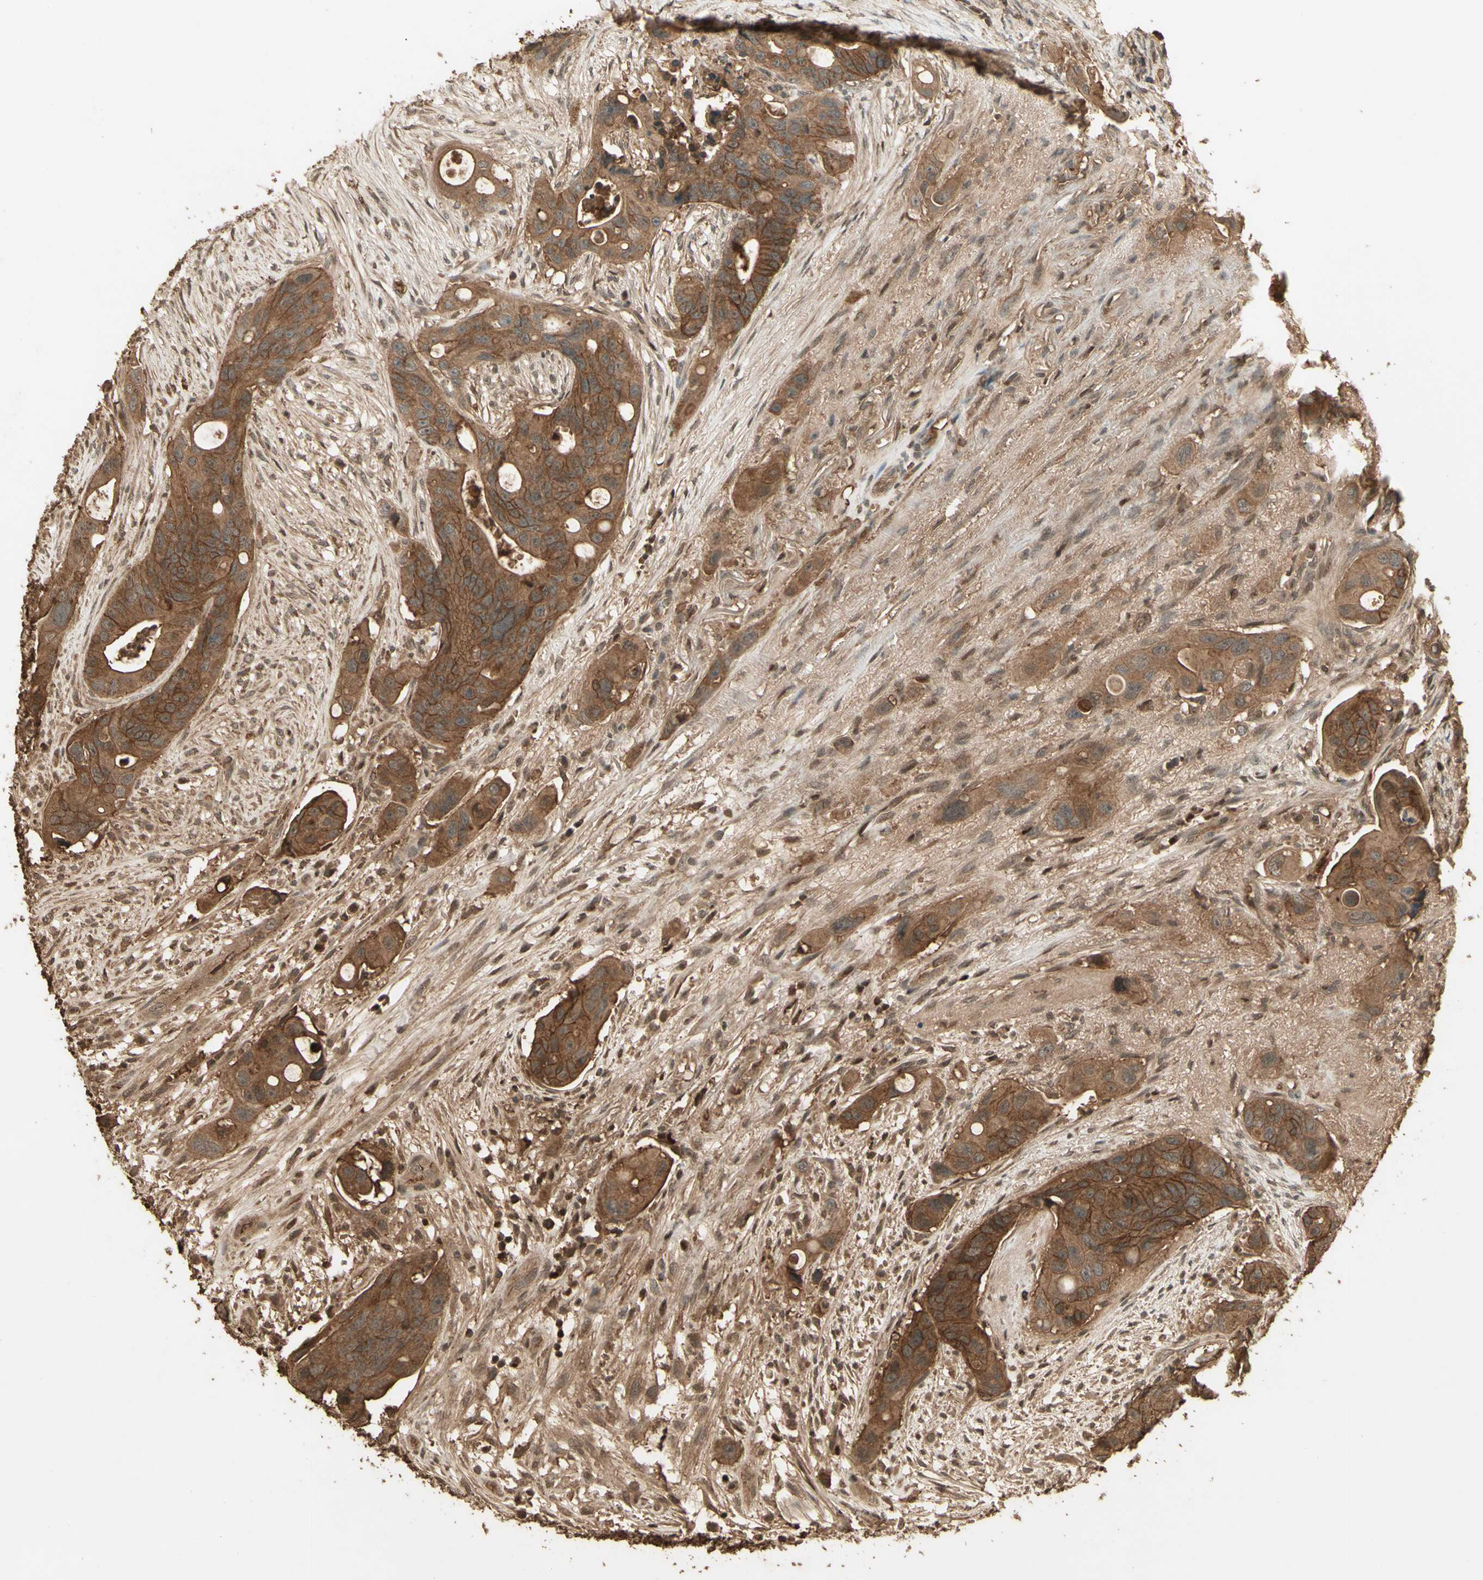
{"staining": {"intensity": "moderate", "quantity": ">75%", "location": "cytoplasmic/membranous"}, "tissue": "colorectal cancer", "cell_type": "Tumor cells", "image_type": "cancer", "snomed": [{"axis": "morphology", "description": "Adenocarcinoma, NOS"}, {"axis": "topography", "description": "Colon"}], "caption": "Colorectal cancer (adenocarcinoma) tissue displays moderate cytoplasmic/membranous positivity in approximately >75% of tumor cells (Brightfield microscopy of DAB IHC at high magnification).", "gene": "SMAD9", "patient": {"sex": "female", "age": 57}}